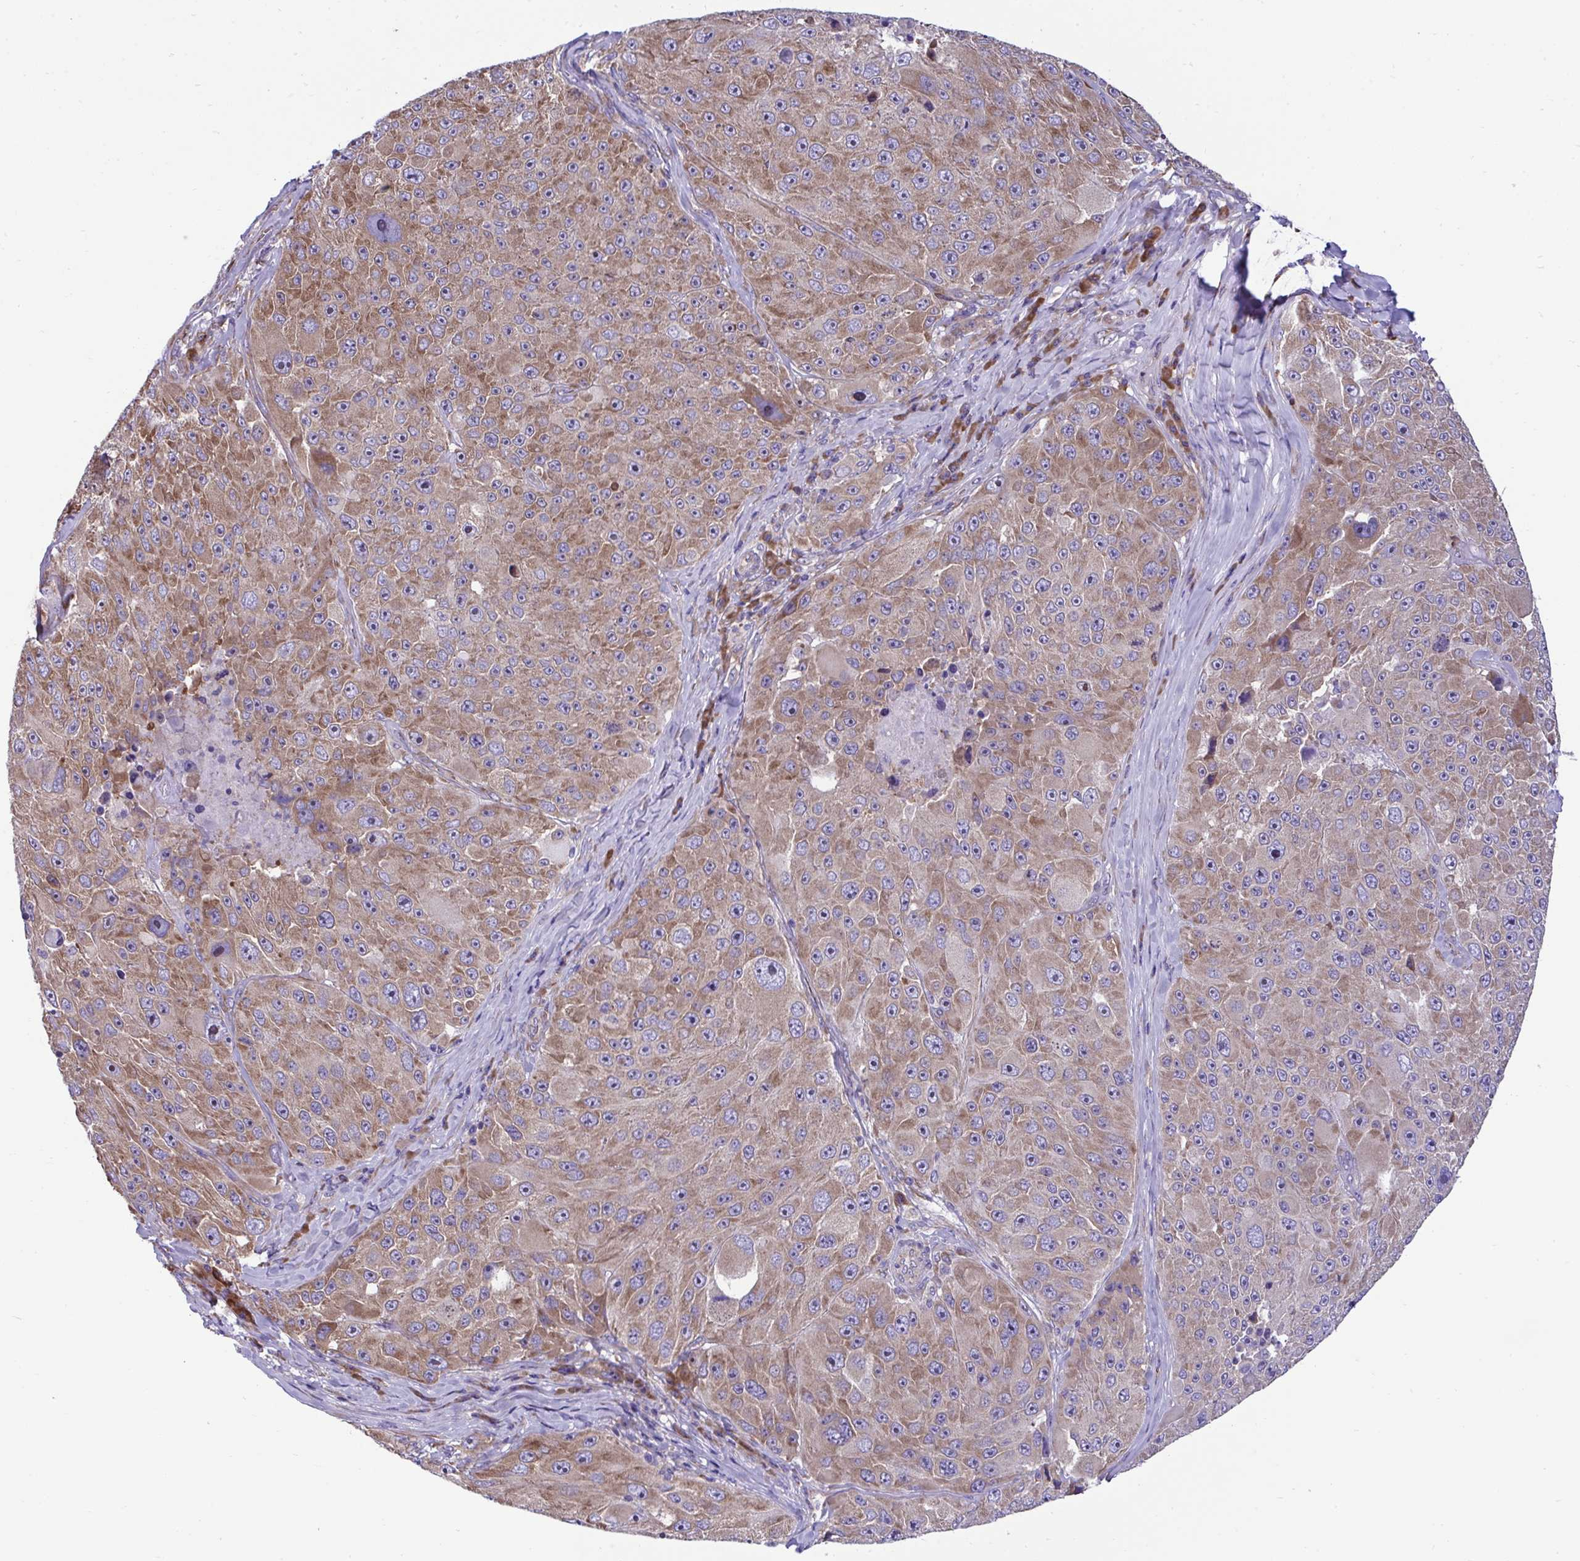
{"staining": {"intensity": "moderate", "quantity": "25%-75%", "location": "cytoplasmic/membranous"}, "tissue": "melanoma", "cell_type": "Tumor cells", "image_type": "cancer", "snomed": [{"axis": "morphology", "description": "Malignant melanoma, Metastatic site"}, {"axis": "topography", "description": "Lymph node"}], "caption": "Protein expression analysis of melanoma reveals moderate cytoplasmic/membranous staining in approximately 25%-75% of tumor cells. (DAB IHC, brown staining for protein, blue staining for nuclei).", "gene": "RPL7", "patient": {"sex": "male", "age": 62}}